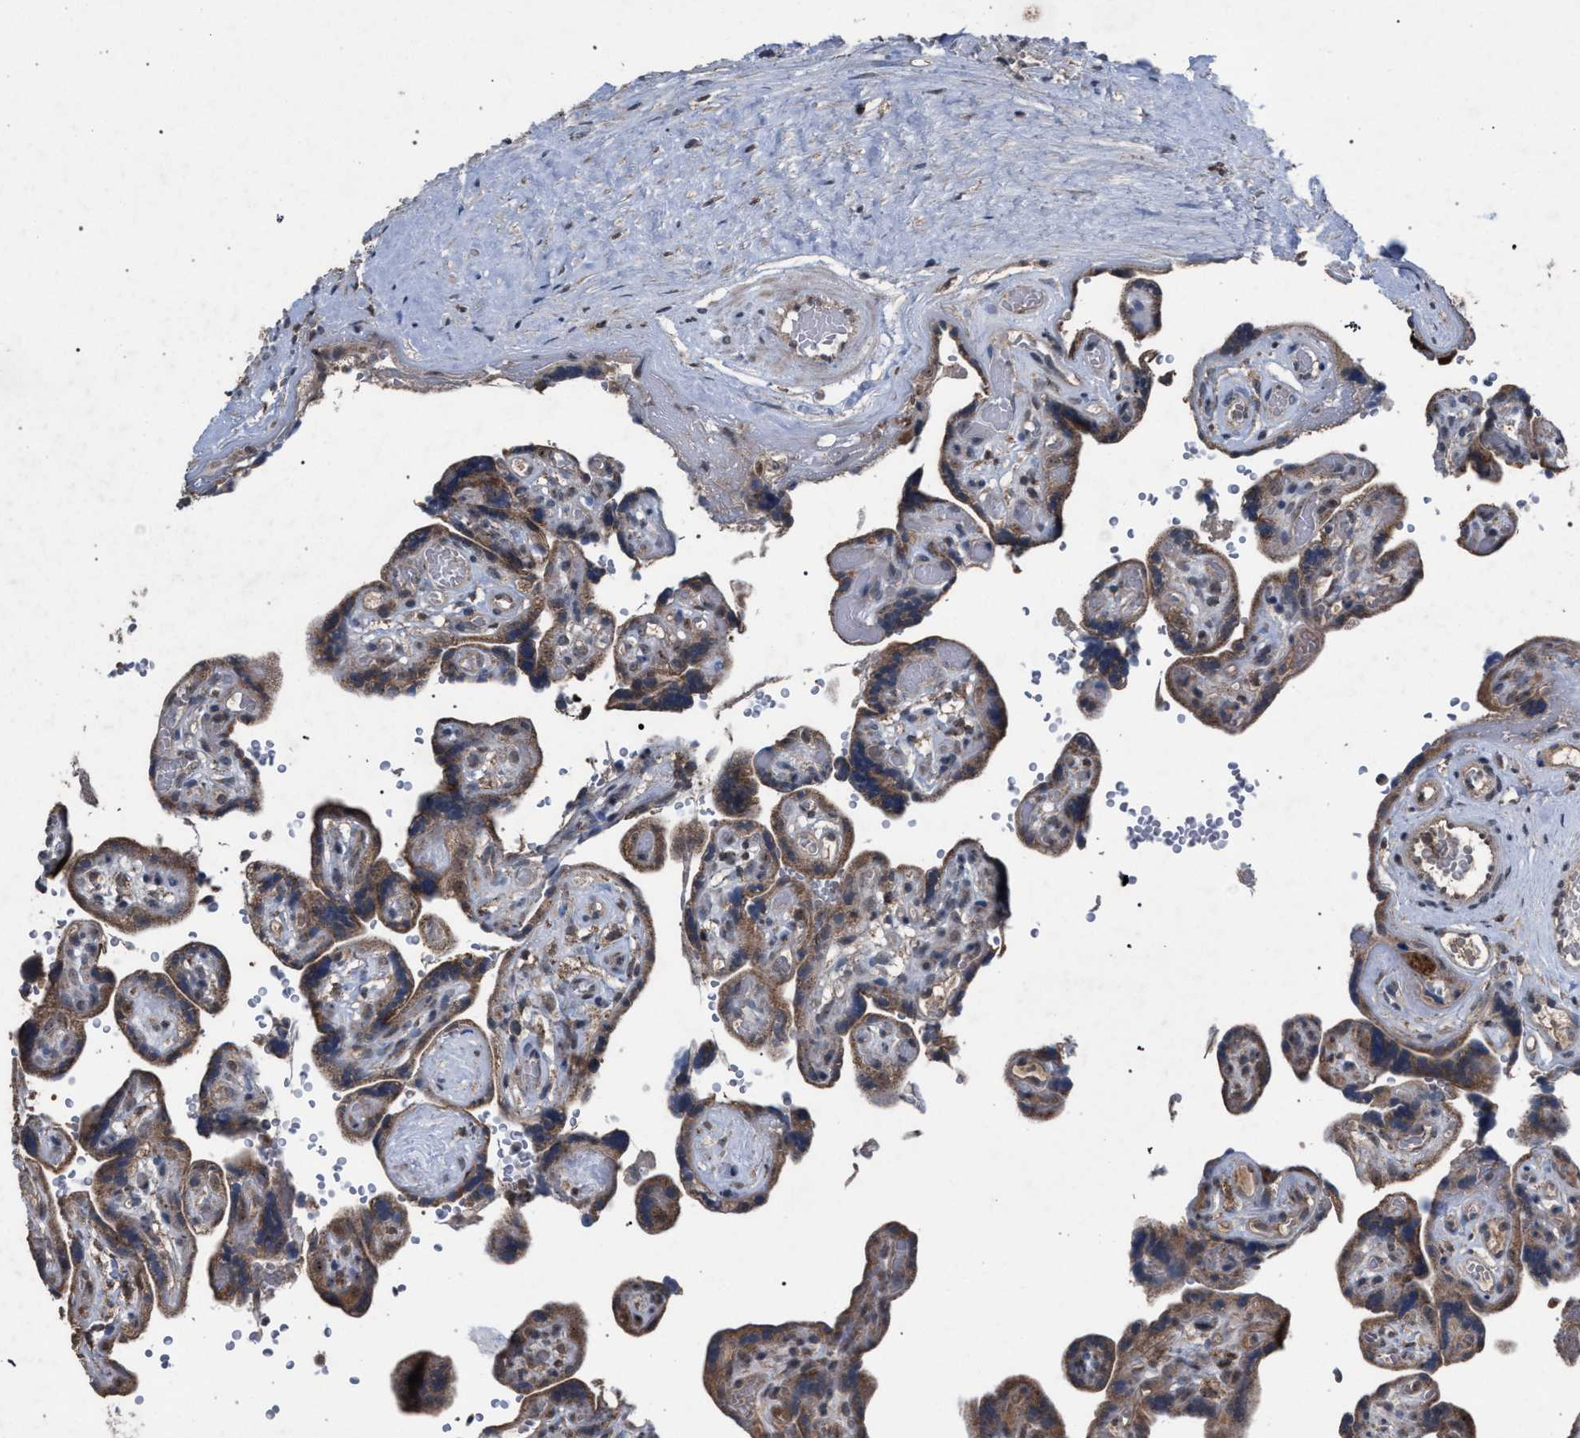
{"staining": {"intensity": "moderate", "quantity": ">75%", "location": "cytoplasmic/membranous"}, "tissue": "placenta", "cell_type": "Decidual cells", "image_type": "normal", "snomed": [{"axis": "morphology", "description": "Normal tissue, NOS"}, {"axis": "topography", "description": "Placenta"}], "caption": "A medium amount of moderate cytoplasmic/membranous staining is present in about >75% of decidual cells in normal placenta. The protein is shown in brown color, while the nuclei are stained blue.", "gene": "HSD17B4", "patient": {"sex": "female", "age": 30}}